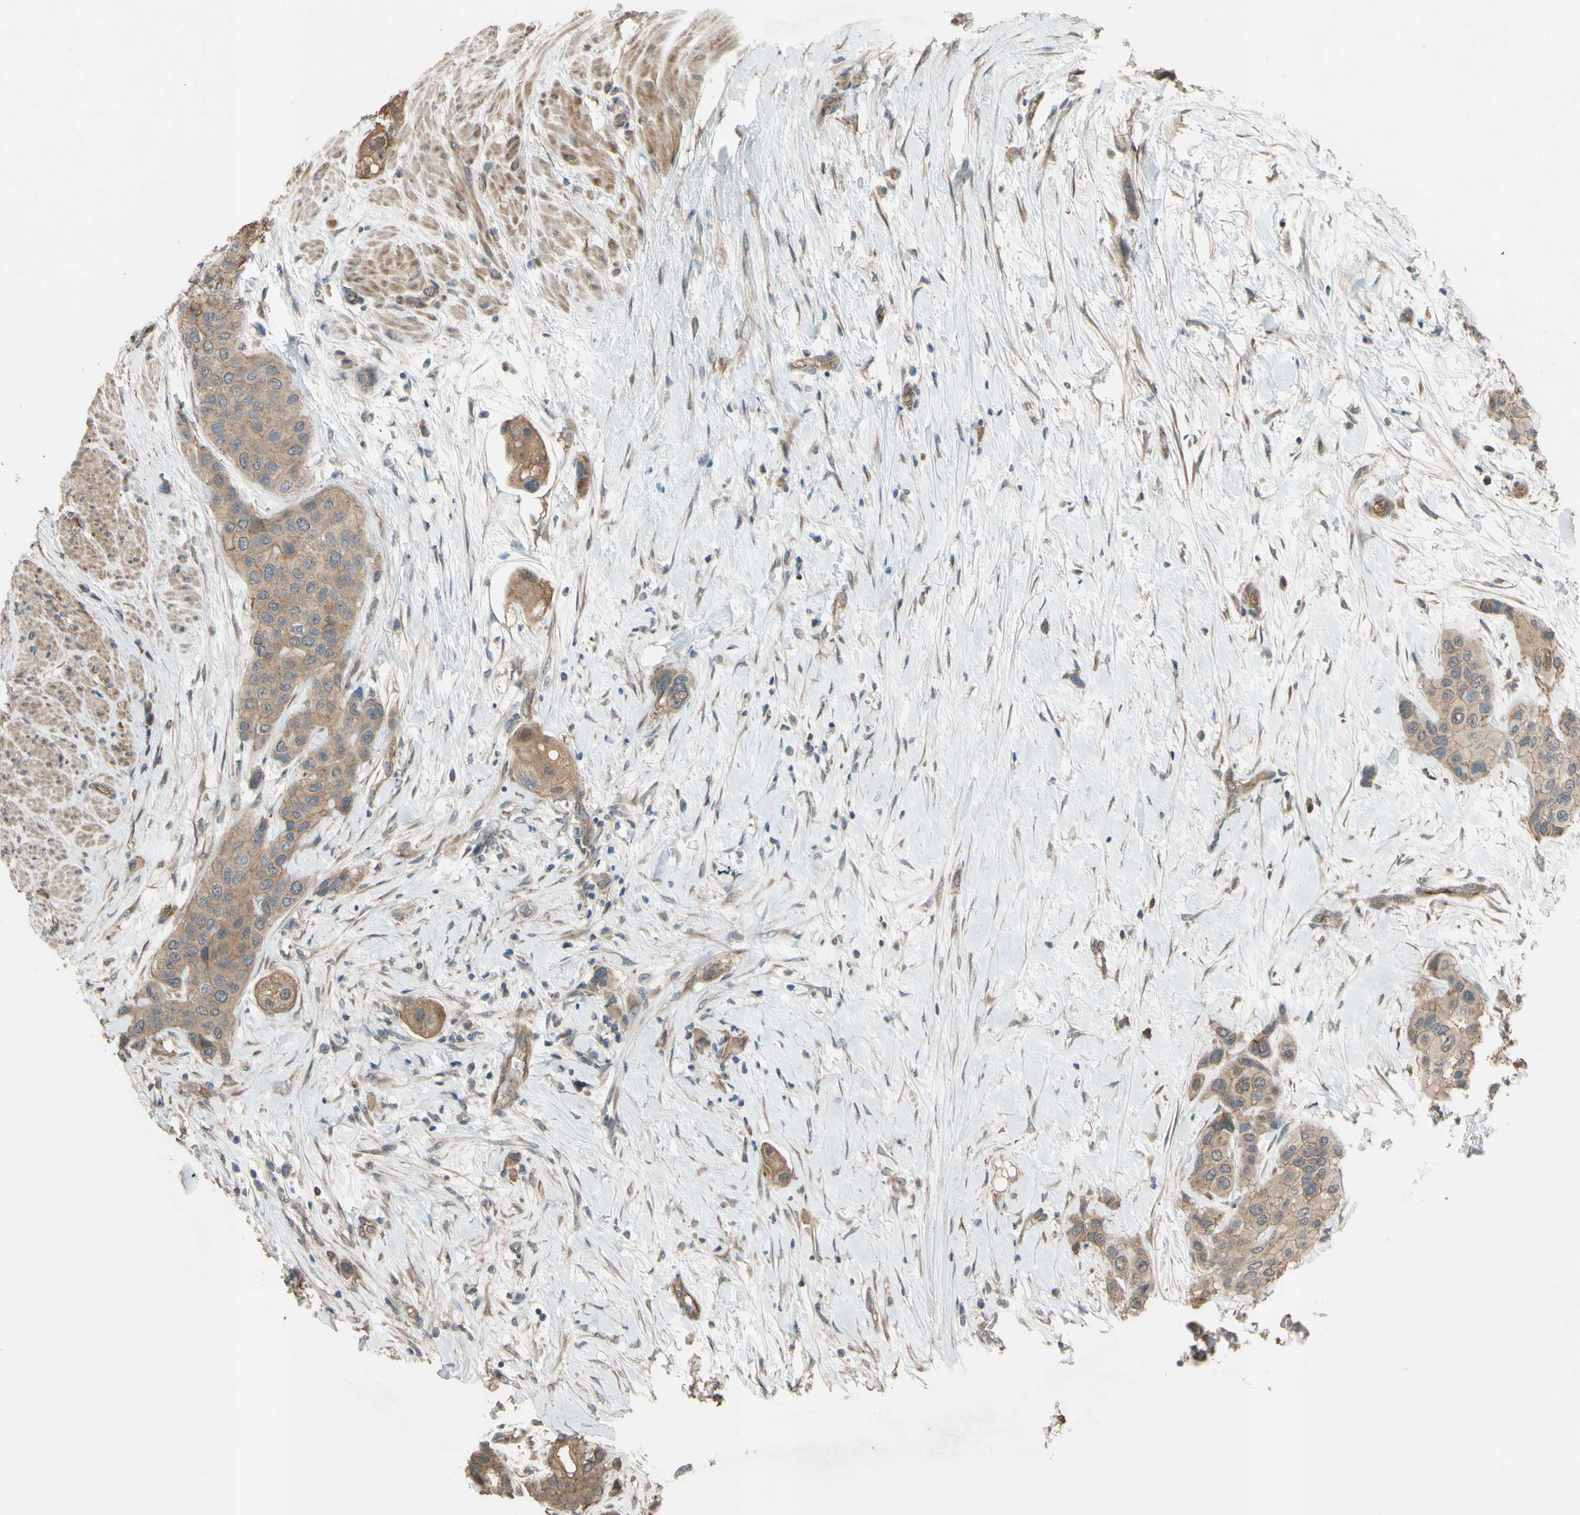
{"staining": {"intensity": "moderate", "quantity": ">75%", "location": "cytoplasmic/membranous"}, "tissue": "urothelial cancer", "cell_type": "Tumor cells", "image_type": "cancer", "snomed": [{"axis": "morphology", "description": "Urothelial carcinoma, High grade"}, {"axis": "topography", "description": "Urinary bladder"}], "caption": "High-magnification brightfield microscopy of urothelial cancer stained with DAB (3,3'-diaminobenzidine) (brown) and counterstained with hematoxylin (blue). tumor cells exhibit moderate cytoplasmic/membranous expression is appreciated in approximately>75% of cells.", "gene": "SHROOM4", "patient": {"sex": "female", "age": 56}}